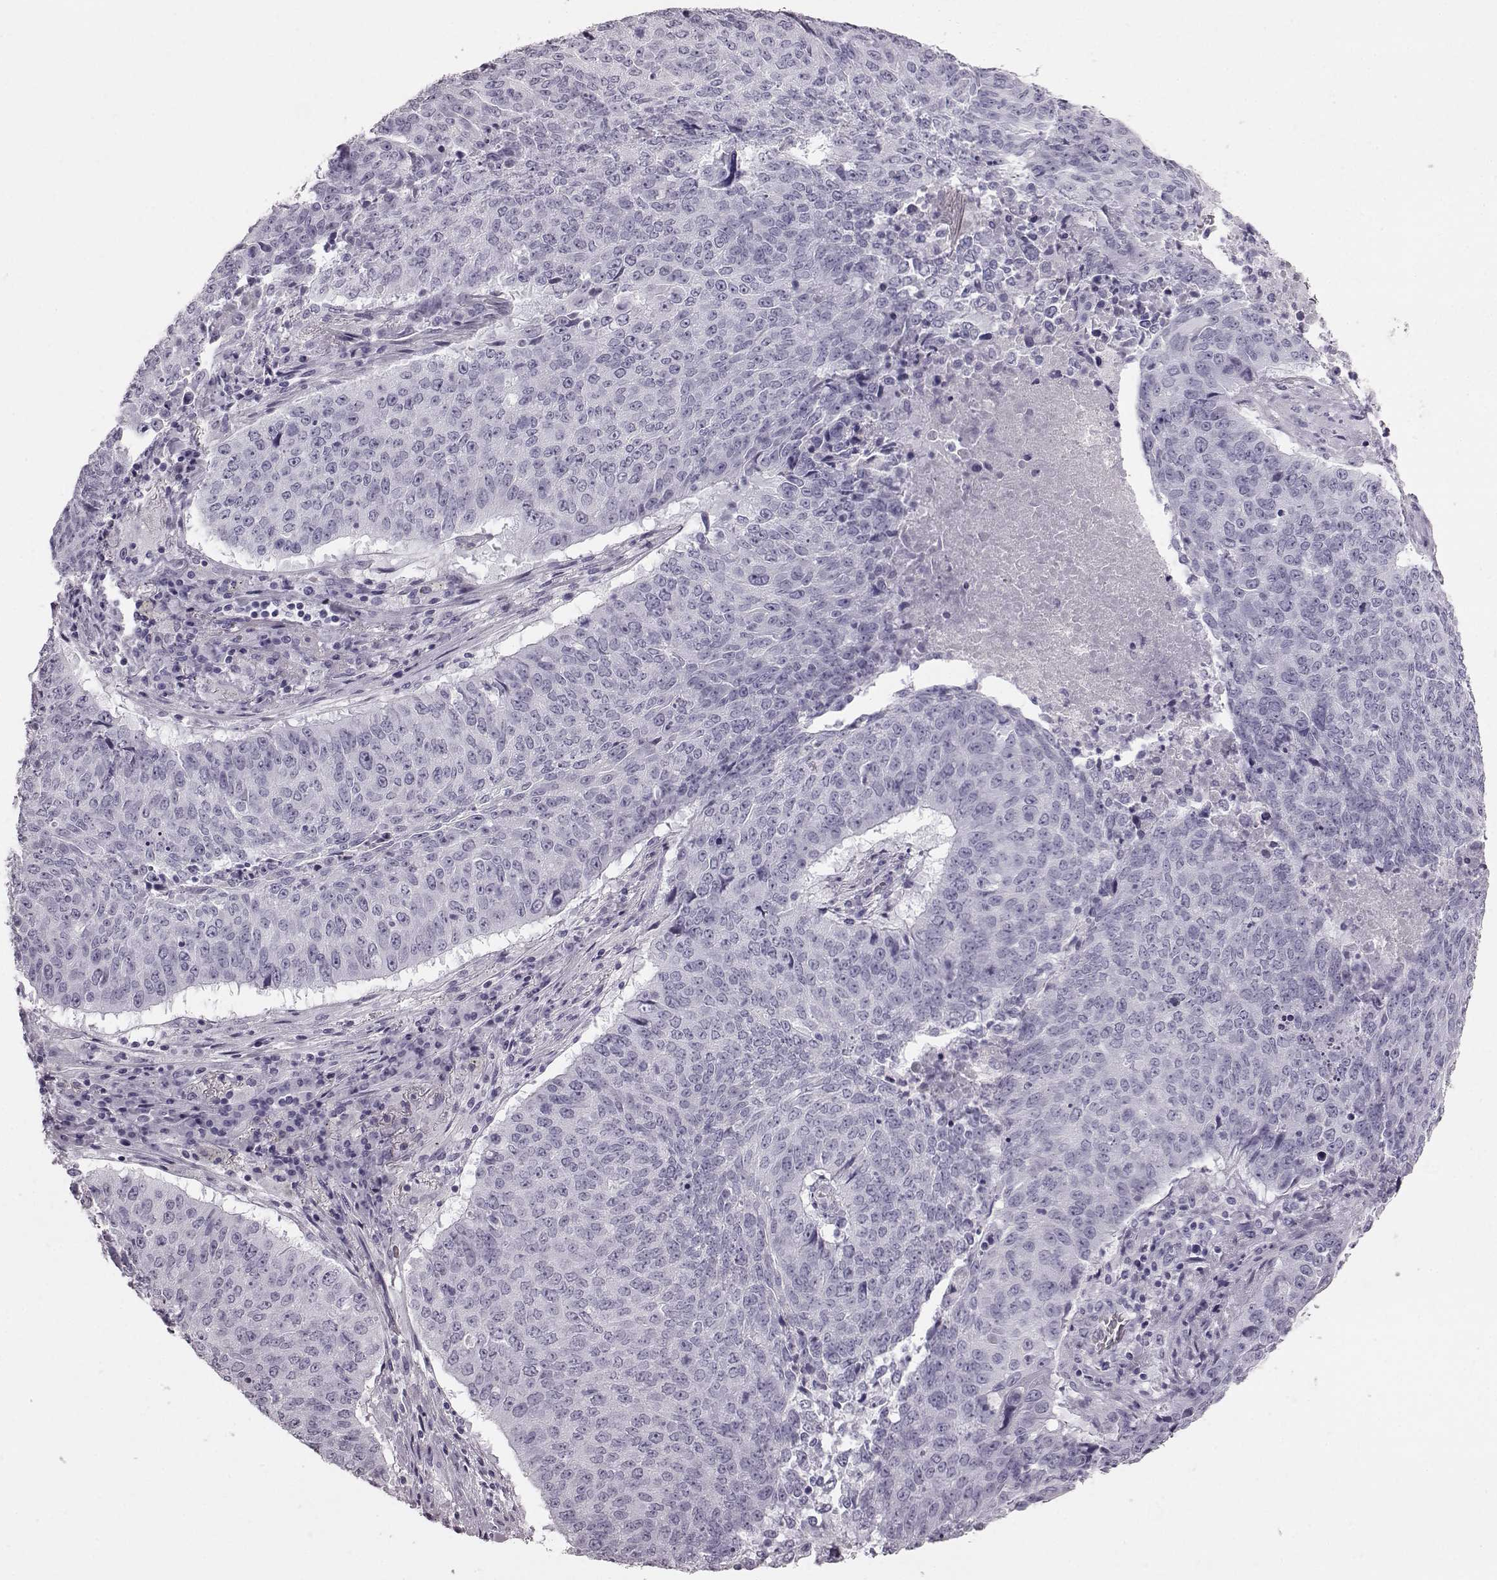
{"staining": {"intensity": "negative", "quantity": "none", "location": "none"}, "tissue": "lung cancer", "cell_type": "Tumor cells", "image_type": "cancer", "snomed": [{"axis": "morphology", "description": "Normal tissue, NOS"}, {"axis": "morphology", "description": "Squamous cell carcinoma, NOS"}, {"axis": "topography", "description": "Bronchus"}, {"axis": "topography", "description": "Lung"}], "caption": "Tumor cells show no significant protein staining in lung cancer (squamous cell carcinoma).", "gene": "TCHHL1", "patient": {"sex": "male", "age": 64}}